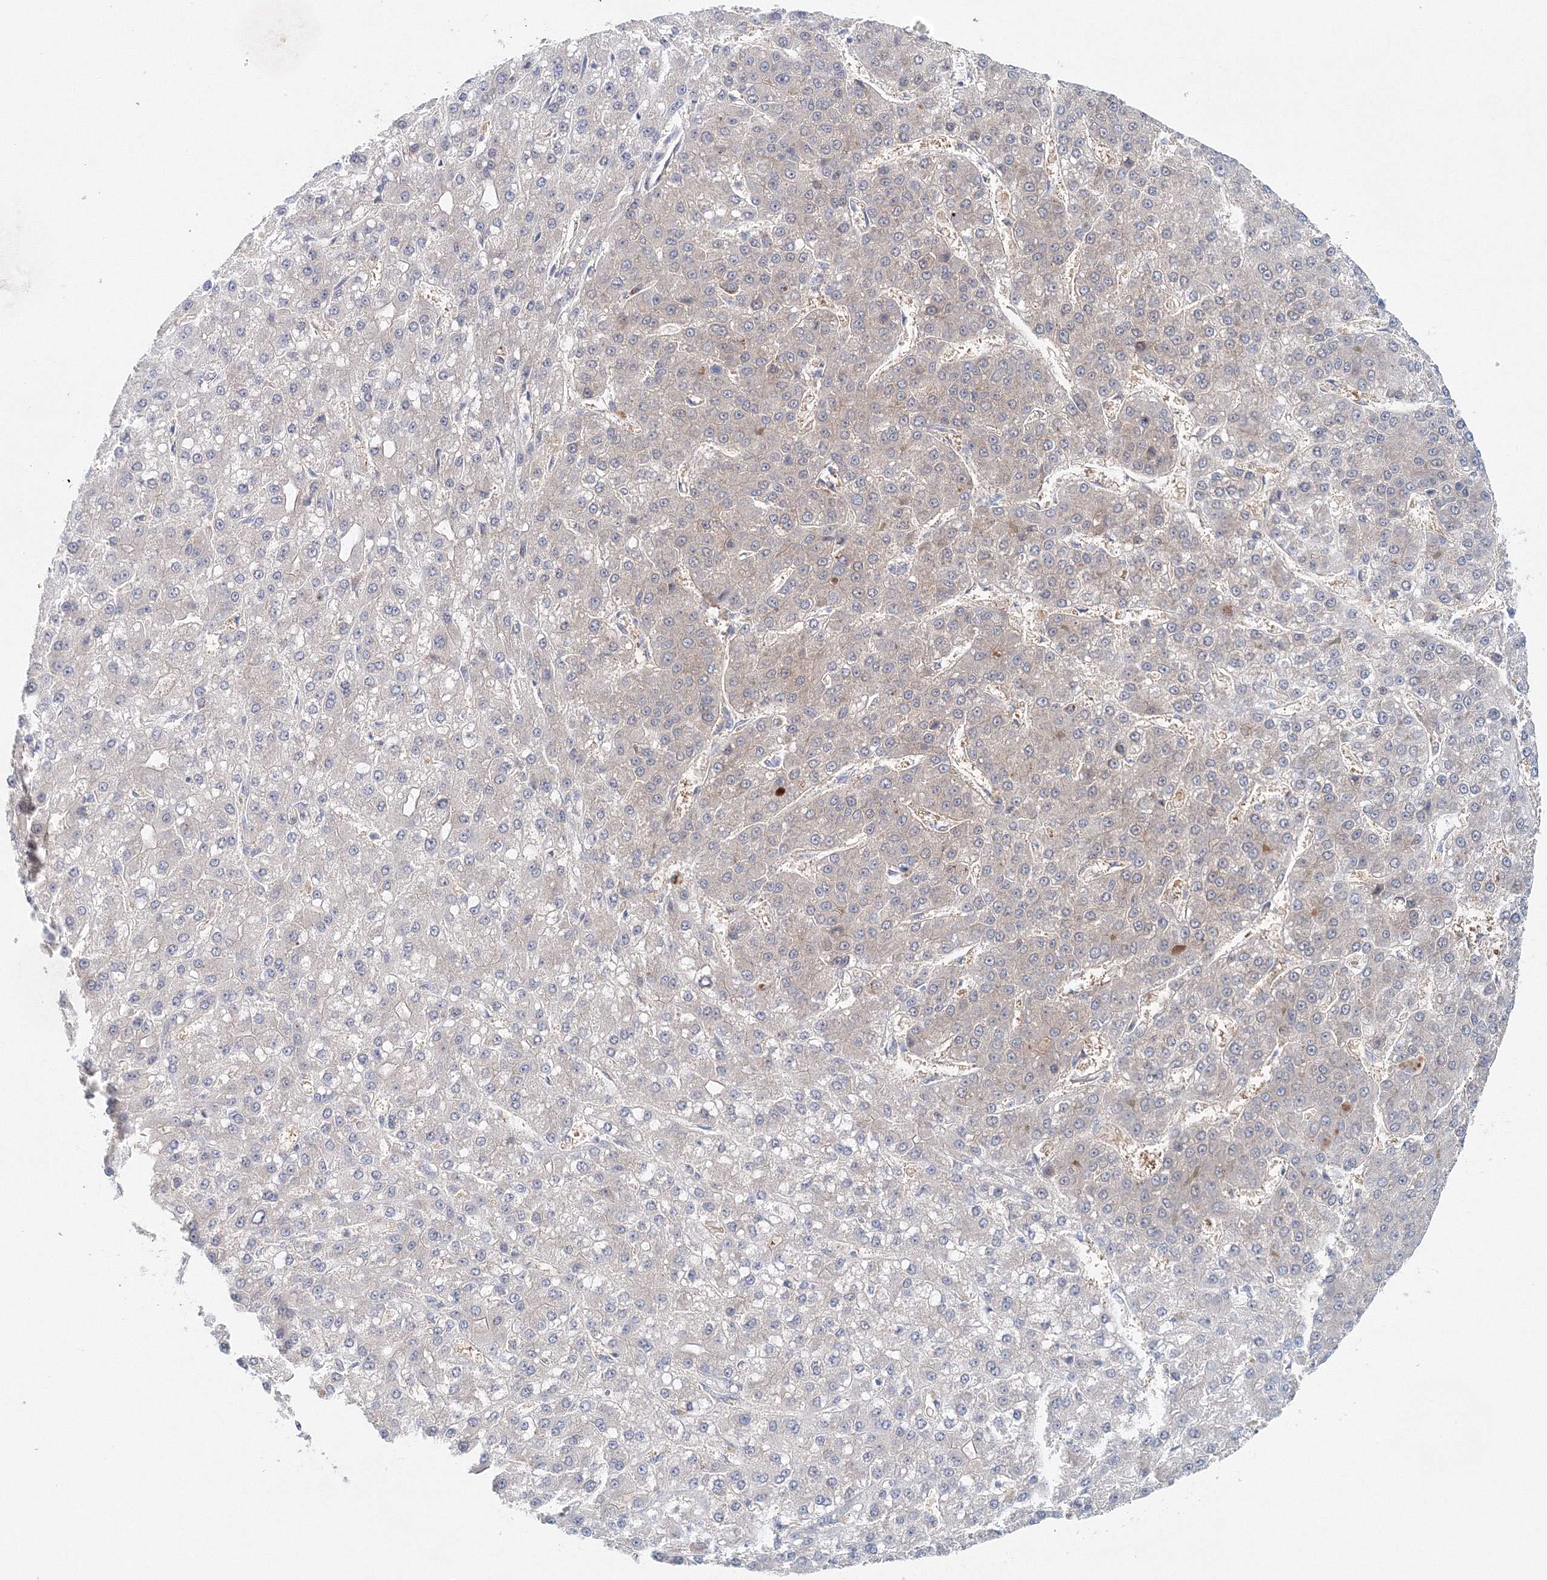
{"staining": {"intensity": "negative", "quantity": "none", "location": "none"}, "tissue": "liver cancer", "cell_type": "Tumor cells", "image_type": "cancer", "snomed": [{"axis": "morphology", "description": "Carcinoma, Hepatocellular, NOS"}, {"axis": "topography", "description": "Liver"}], "caption": "High magnification brightfield microscopy of liver hepatocellular carcinoma stained with DAB (3,3'-diaminobenzidine) (brown) and counterstained with hematoxylin (blue): tumor cells show no significant positivity.", "gene": "TPRKB", "patient": {"sex": "male", "age": 67}}